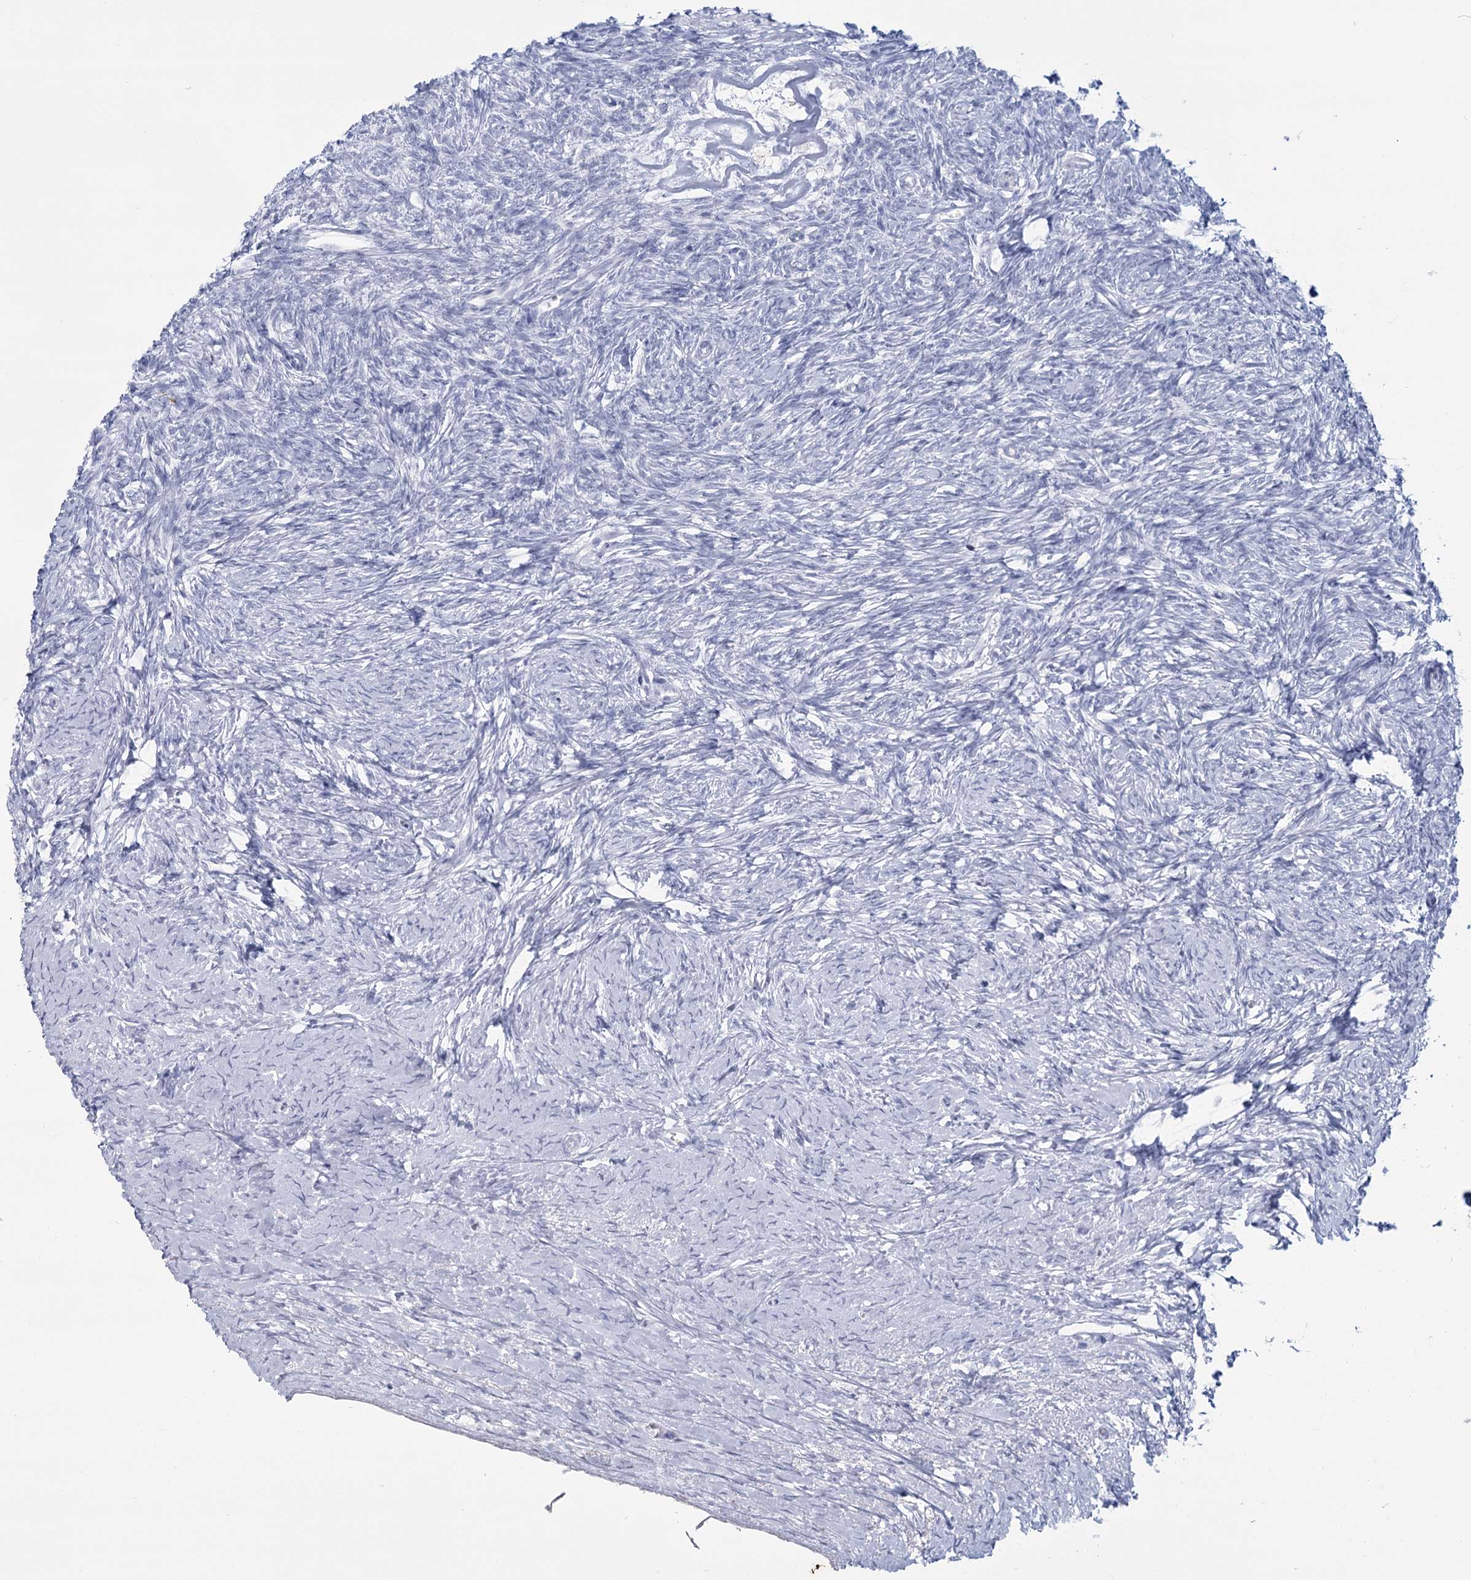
{"staining": {"intensity": "negative", "quantity": "none", "location": "none"}, "tissue": "ovary", "cell_type": "Ovarian stroma cells", "image_type": "normal", "snomed": [{"axis": "morphology", "description": "Normal tissue, NOS"}, {"axis": "morphology", "description": "Developmental malformation"}, {"axis": "topography", "description": "Ovary"}], "caption": "Ovarian stroma cells show no significant positivity in benign ovary.", "gene": "SLC6A19", "patient": {"sex": "female", "age": 39}}